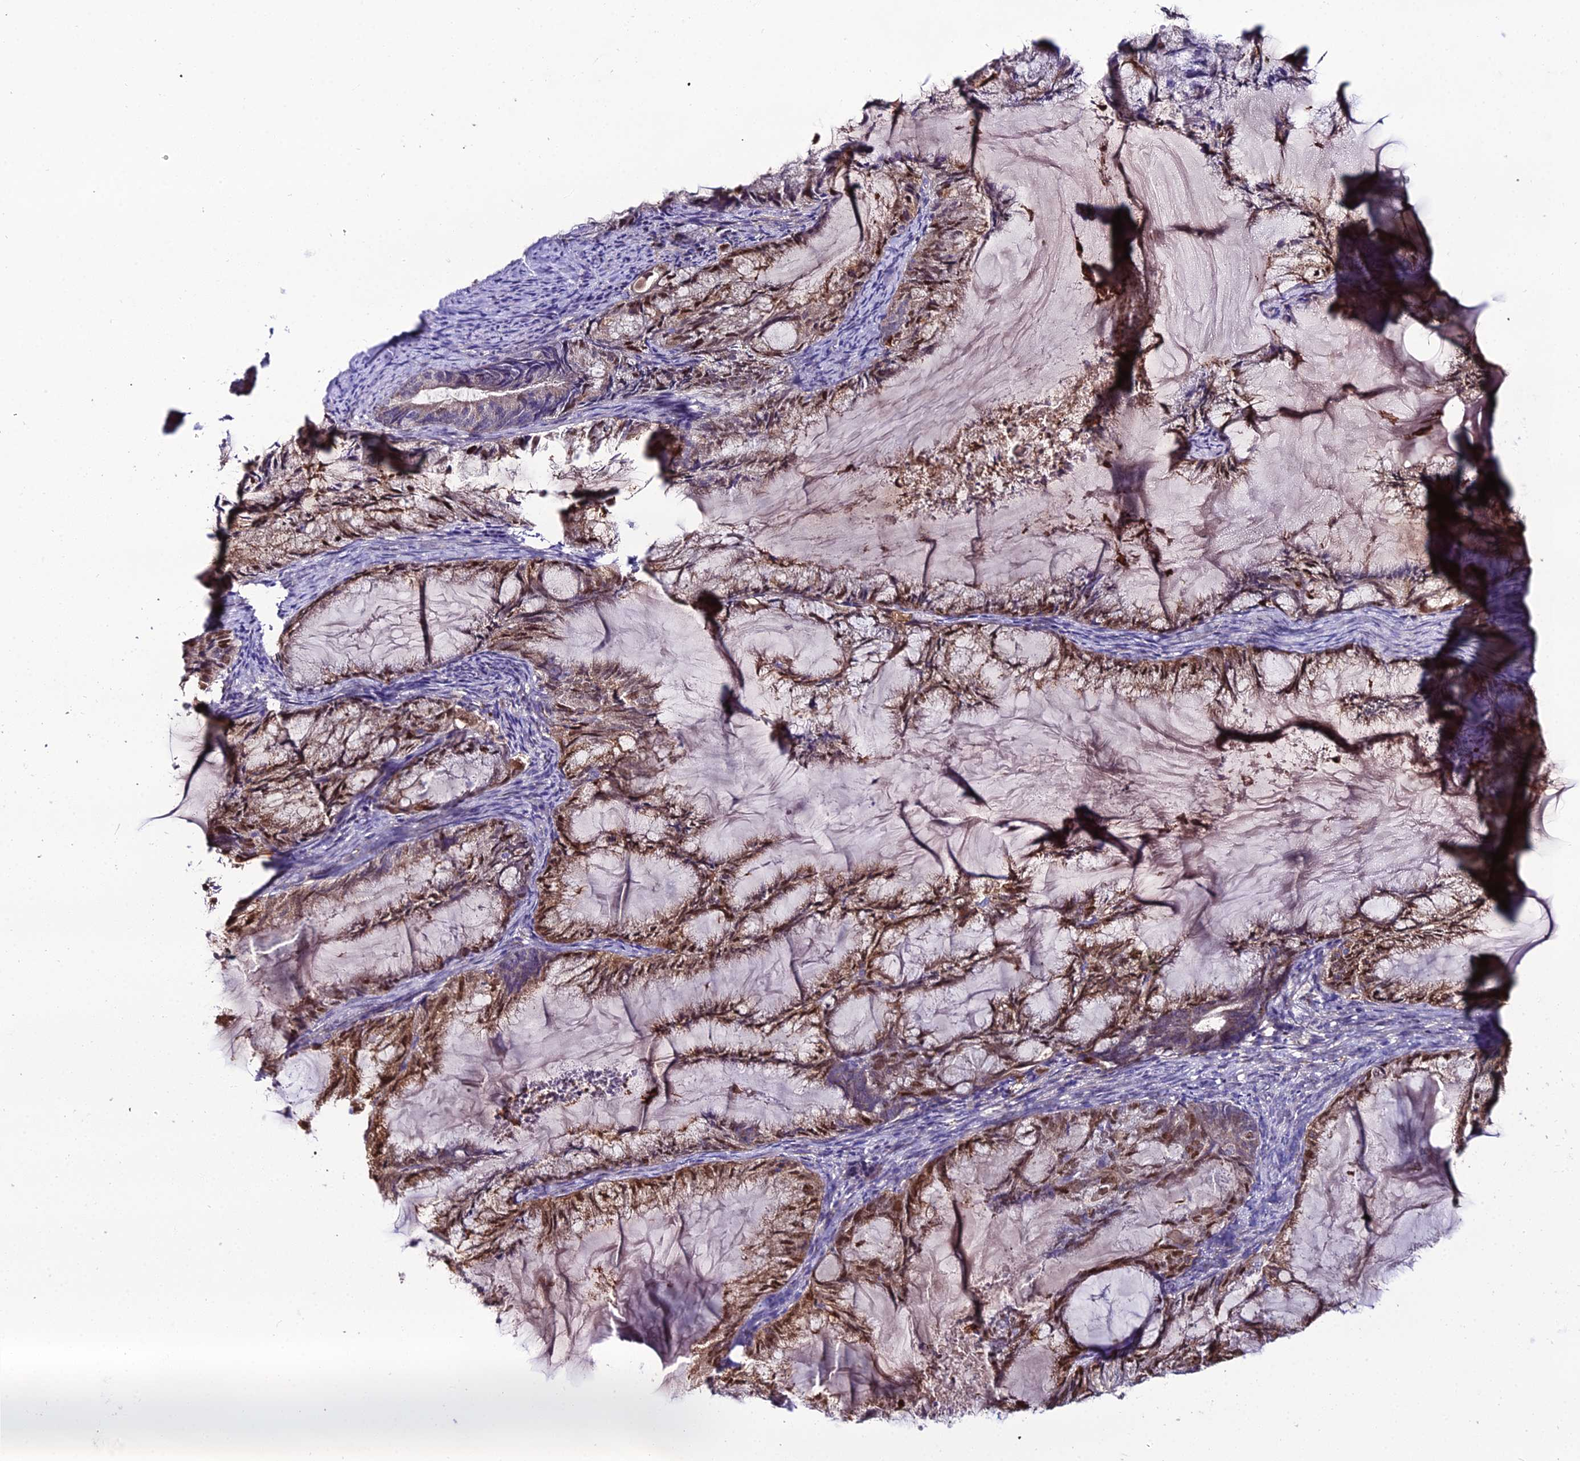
{"staining": {"intensity": "moderate", "quantity": ">75%", "location": "cytoplasmic/membranous,nuclear"}, "tissue": "endometrial cancer", "cell_type": "Tumor cells", "image_type": "cancer", "snomed": [{"axis": "morphology", "description": "Adenocarcinoma, NOS"}, {"axis": "topography", "description": "Endometrium"}], "caption": "Immunohistochemistry photomicrograph of neoplastic tissue: human adenocarcinoma (endometrial) stained using immunohistochemistry demonstrates medium levels of moderate protein expression localized specifically in the cytoplasmic/membranous and nuclear of tumor cells, appearing as a cytoplasmic/membranous and nuclear brown color.", "gene": "MB21D2", "patient": {"sex": "female", "age": 86}}